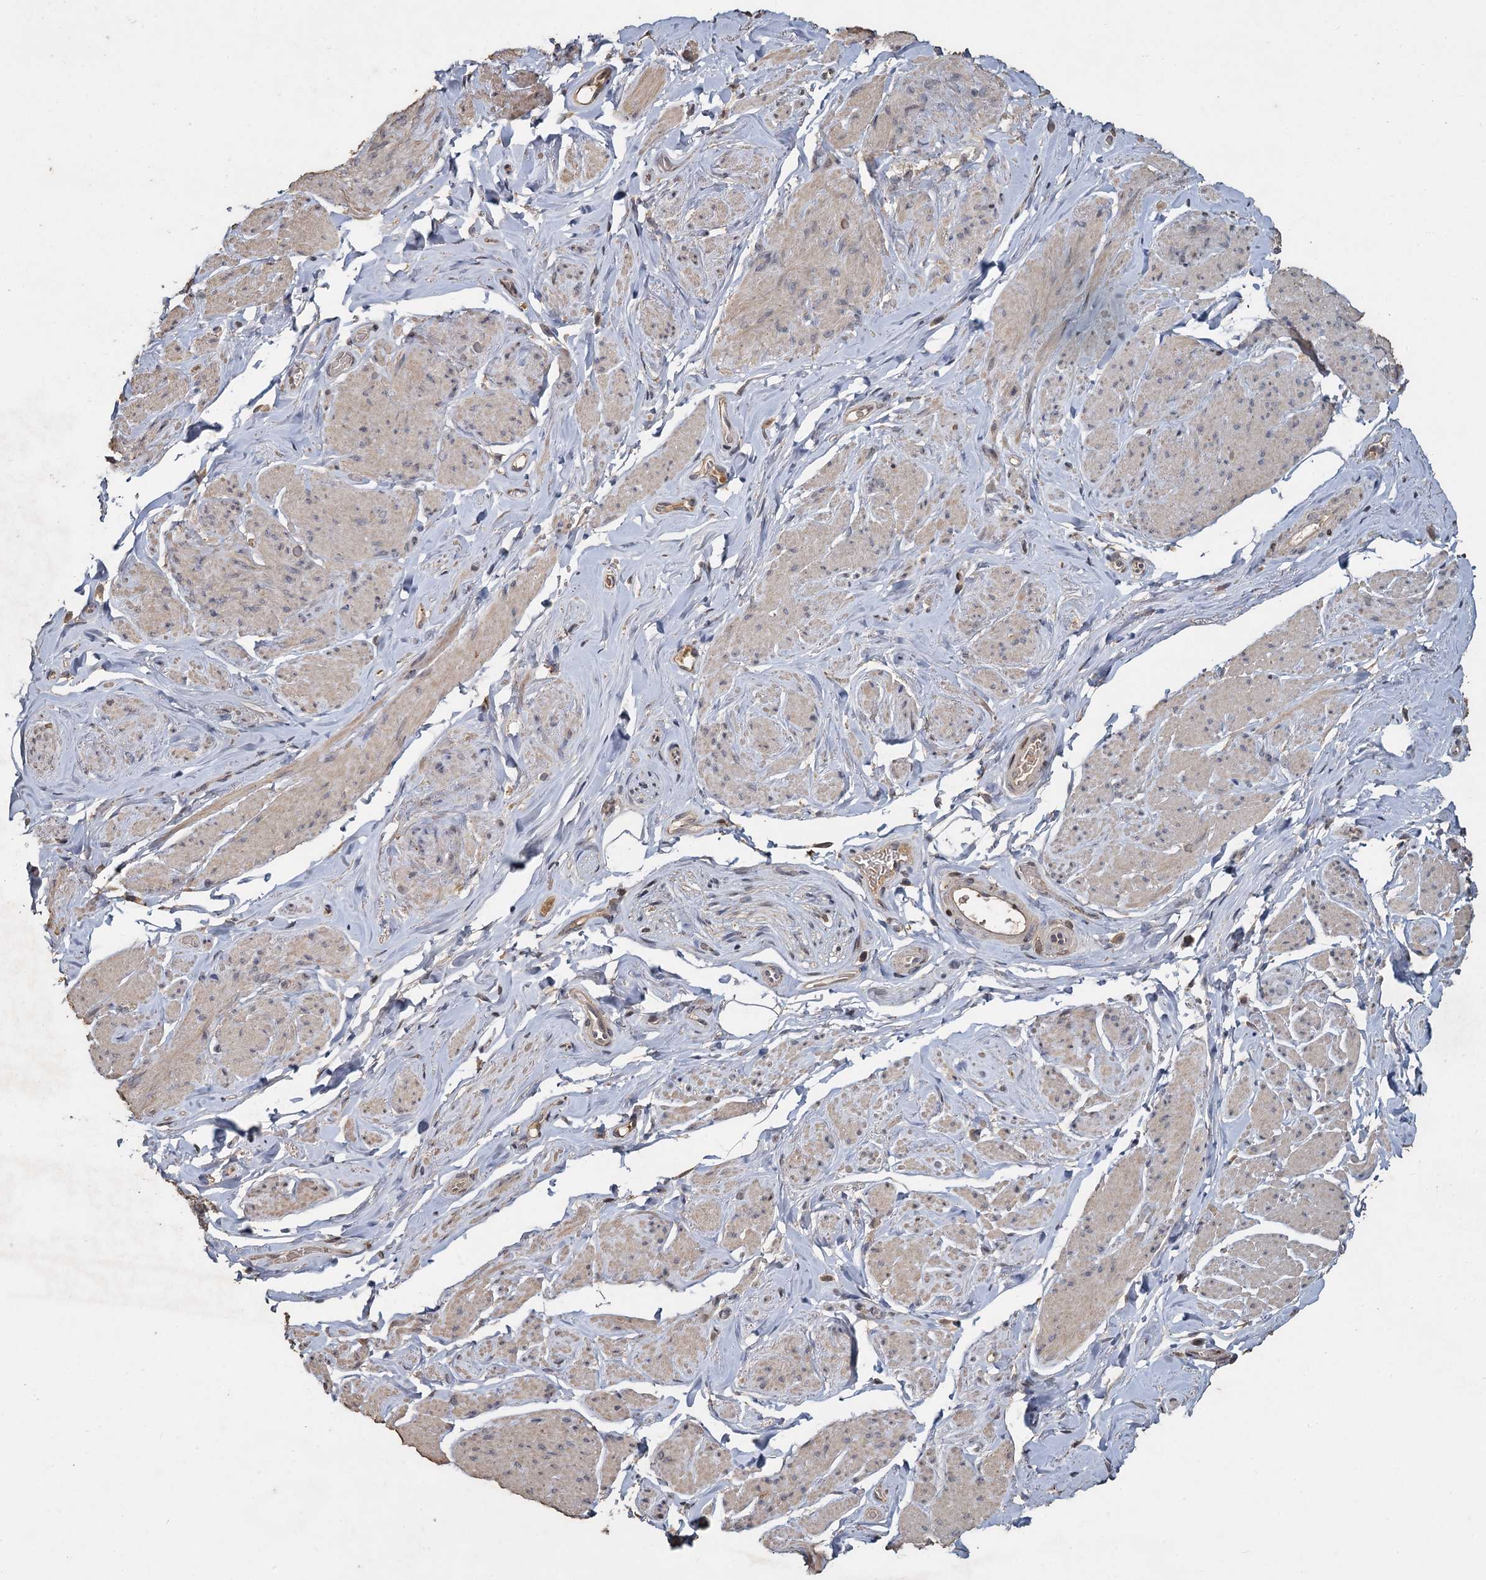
{"staining": {"intensity": "negative", "quantity": "none", "location": "none"}, "tissue": "smooth muscle", "cell_type": "Smooth muscle cells", "image_type": "normal", "snomed": [{"axis": "morphology", "description": "Normal tissue, NOS"}, {"axis": "topography", "description": "Smooth muscle"}, {"axis": "topography", "description": "Peripheral nerve tissue"}], "caption": "Immunohistochemistry (IHC) micrograph of normal smooth muscle: human smooth muscle stained with DAB shows no significant protein positivity in smooth muscle cells.", "gene": "CCDC61", "patient": {"sex": "male", "age": 69}}